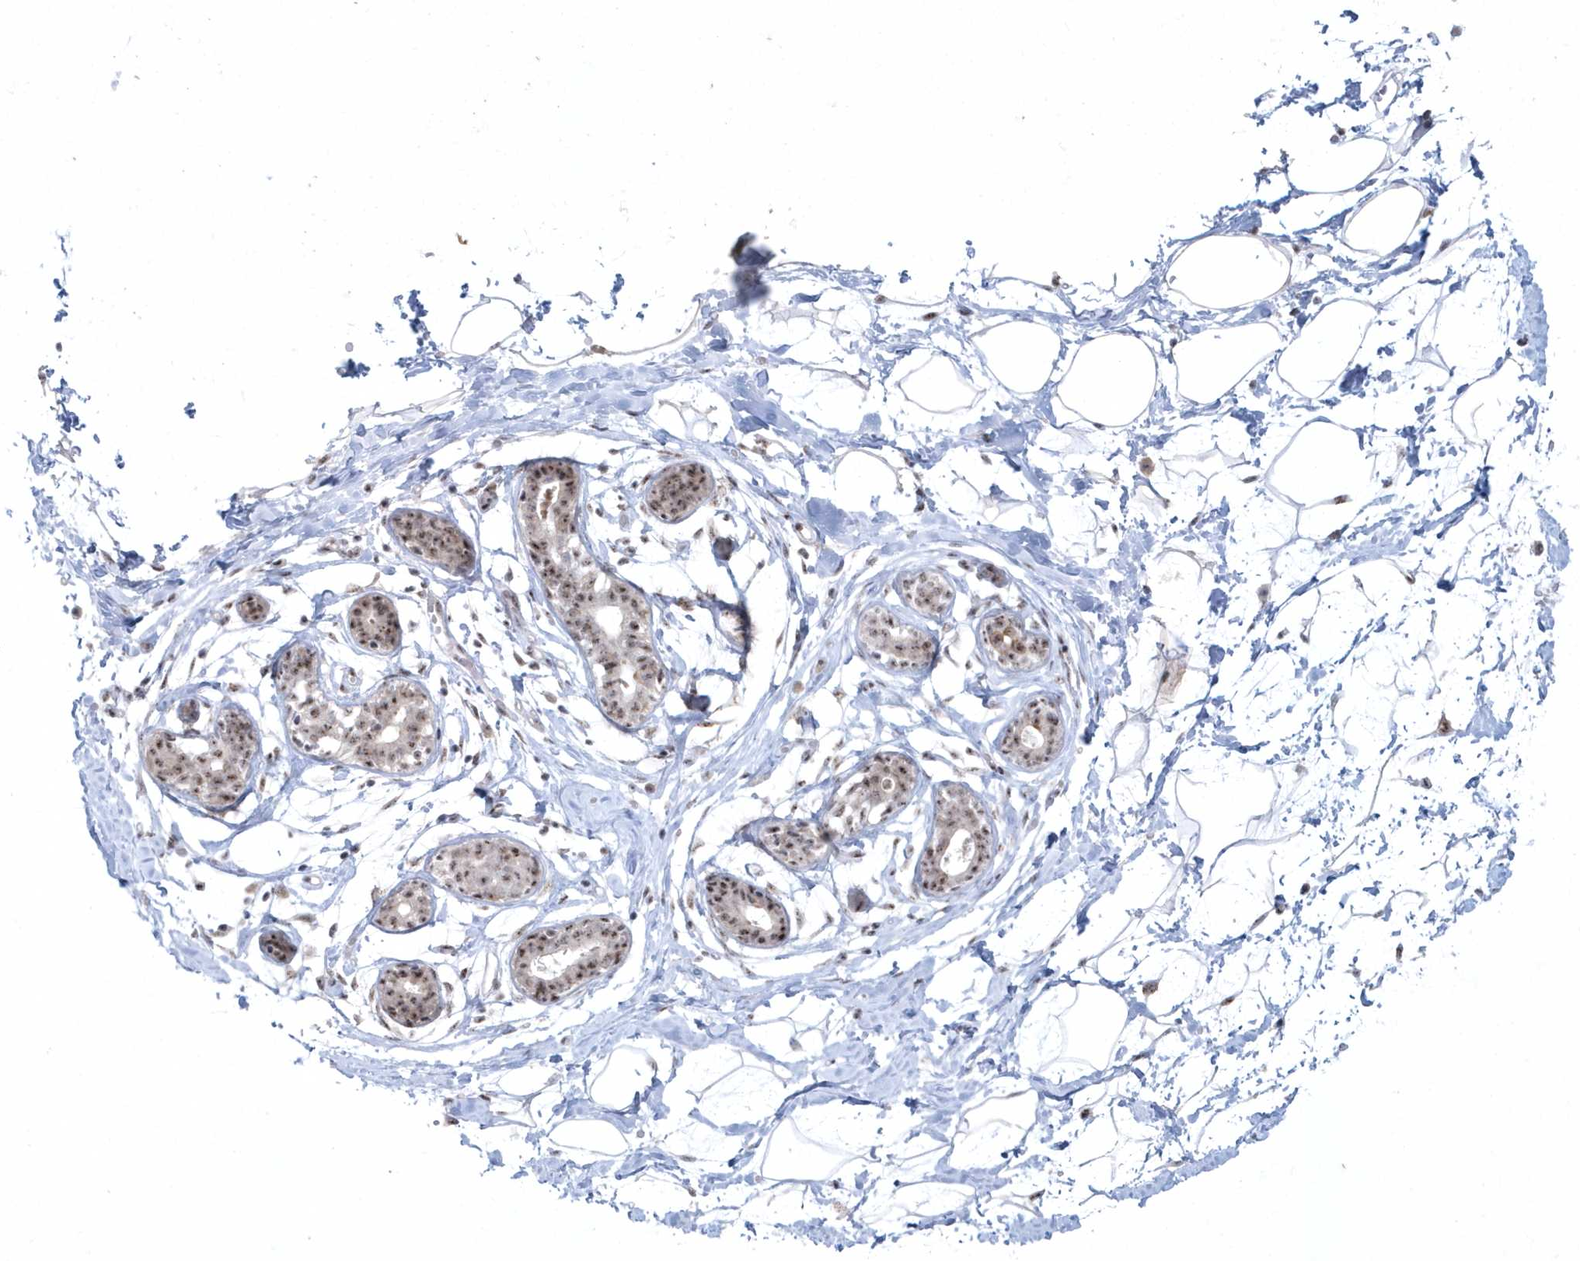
{"staining": {"intensity": "negative", "quantity": "none", "location": "none"}, "tissue": "breast", "cell_type": "Adipocytes", "image_type": "normal", "snomed": [{"axis": "morphology", "description": "Normal tissue, NOS"}, {"axis": "topography", "description": "Breast"}], "caption": "Immunohistochemistry (IHC) micrograph of normal breast: breast stained with DAB (3,3'-diaminobenzidine) exhibits no significant protein staining in adipocytes.", "gene": "KDM6B", "patient": {"sex": "female", "age": 23}}